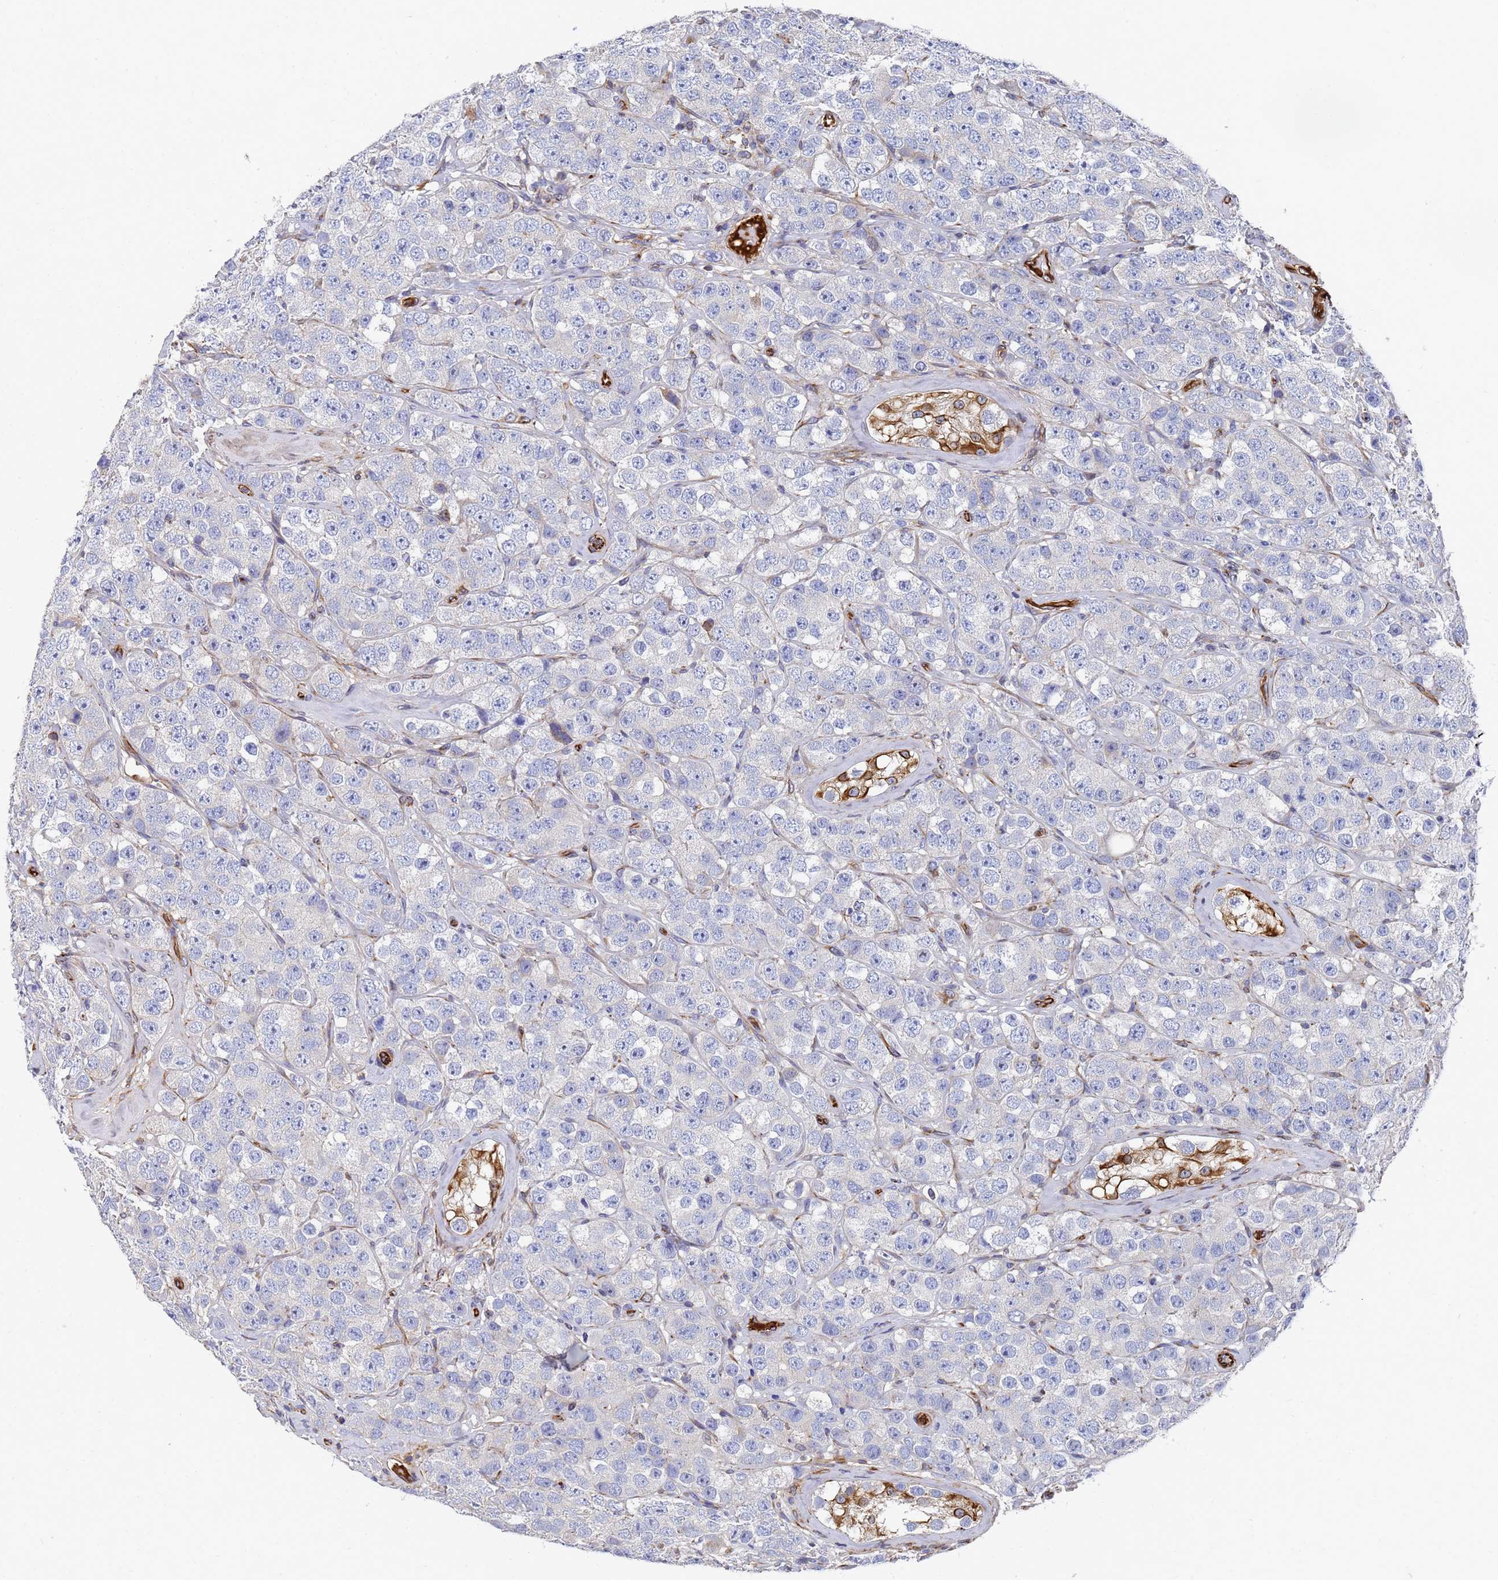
{"staining": {"intensity": "negative", "quantity": "none", "location": "none"}, "tissue": "testis cancer", "cell_type": "Tumor cells", "image_type": "cancer", "snomed": [{"axis": "morphology", "description": "Seminoma, NOS"}, {"axis": "topography", "description": "Testis"}], "caption": "DAB (3,3'-diaminobenzidine) immunohistochemical staining of human testis seminoma demonstrates no significant staining in tumor cells.", "gene": "SYT13", "patient": {"sex": "male", "age": 28}}